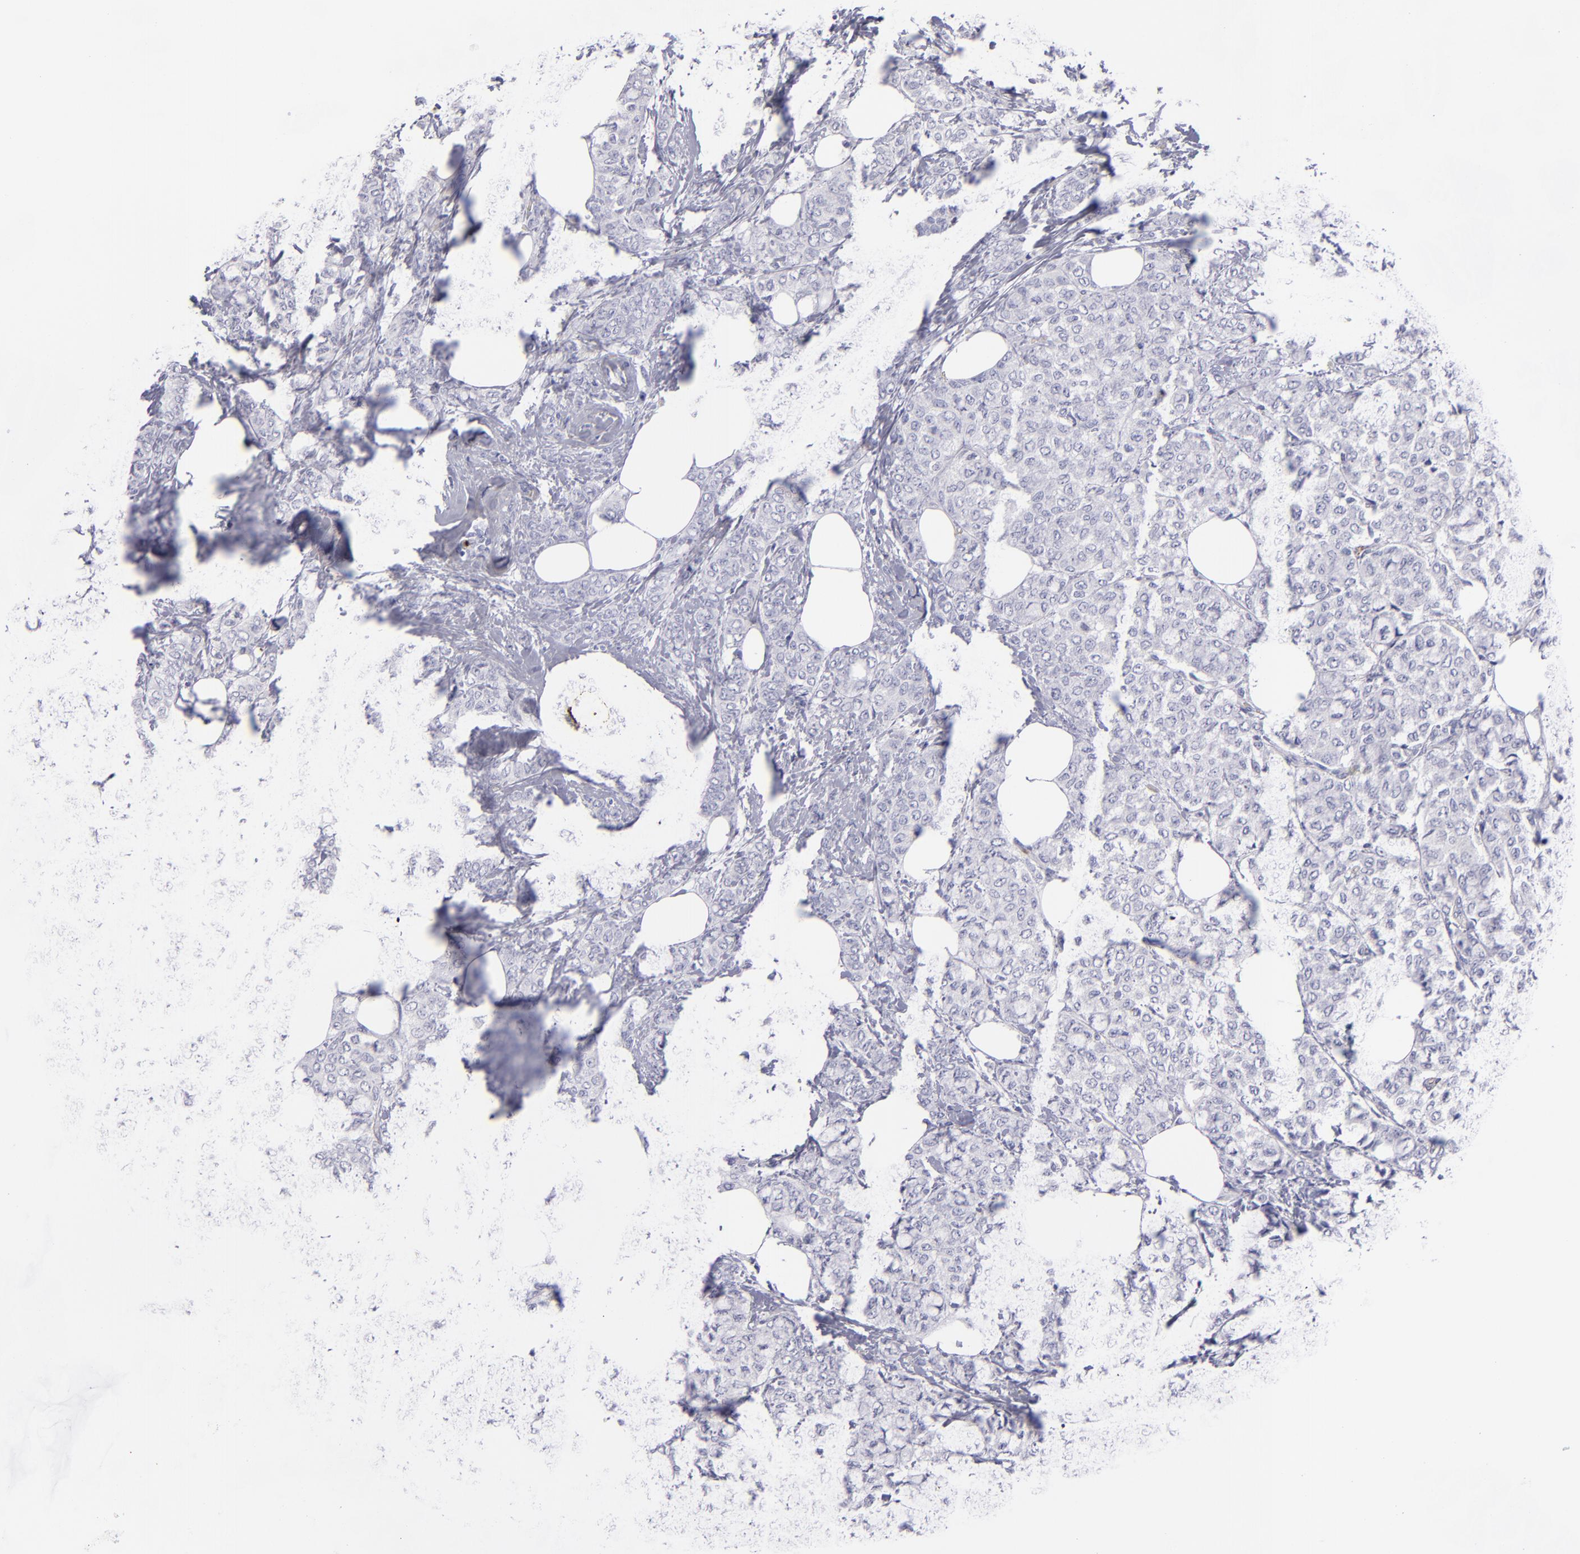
{"staining": {"intensity": "negative", "quantity": "none", "location": "none"}, "tissue": "breast cancer", "cell_type": "Tumor cells", "image_type": "cancer", "snomed": [{"axis": "morphology", "description": "Lobular carcinoma"}, {"axis": "topography", "description": "Breast"}], "caption": "DAB (3,3'-diaminobenzidine) immunohistochemical staining of breast lobular carcinoma demonstrates no significant expression in tumor cells. (Immunohistochemistry (ihc), brightfield microscopy, high magnification).", "gene": "ANPEP", "patient": {"sex": "female", "age": 60}}